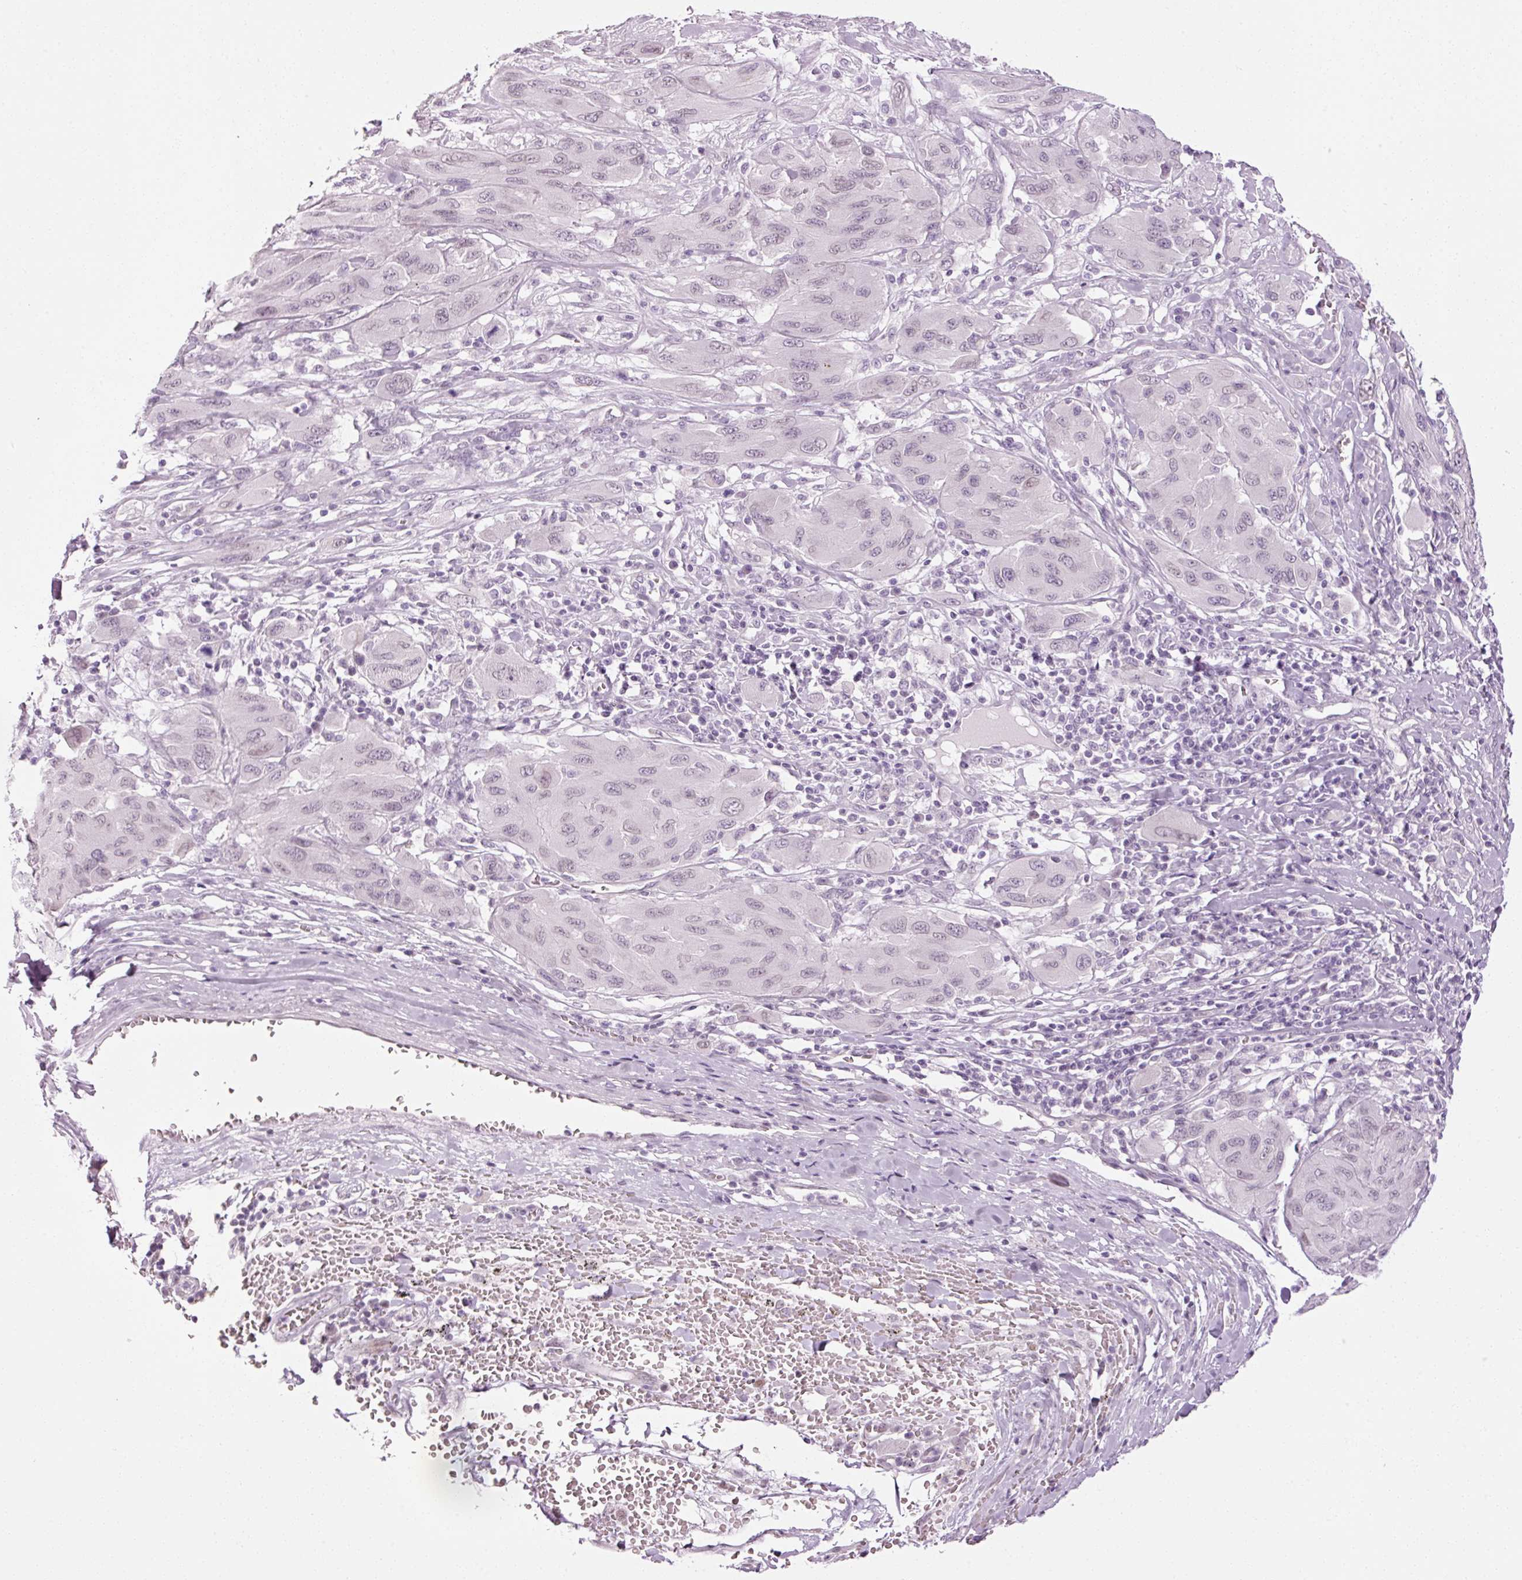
{"staining": {"intensity": "weak", "quantity": "<25%", "location": "nuclear"}, "tissue": "melanoma", "cell_type": "Tumor cells", "image_type": "cancer", "snomed": [{"axis": "morphology", "description": "Malignant melanoma, NOS"}, {"axis": "topography", "description": "Skin"}], "caption": "This is an immunohistochemistry (IHC) photomicrograph of human melanoma. There is no expression in tumor cells.", "gene": "ANKRD20A1", "patient": {"sex": "female", "age": 91}}